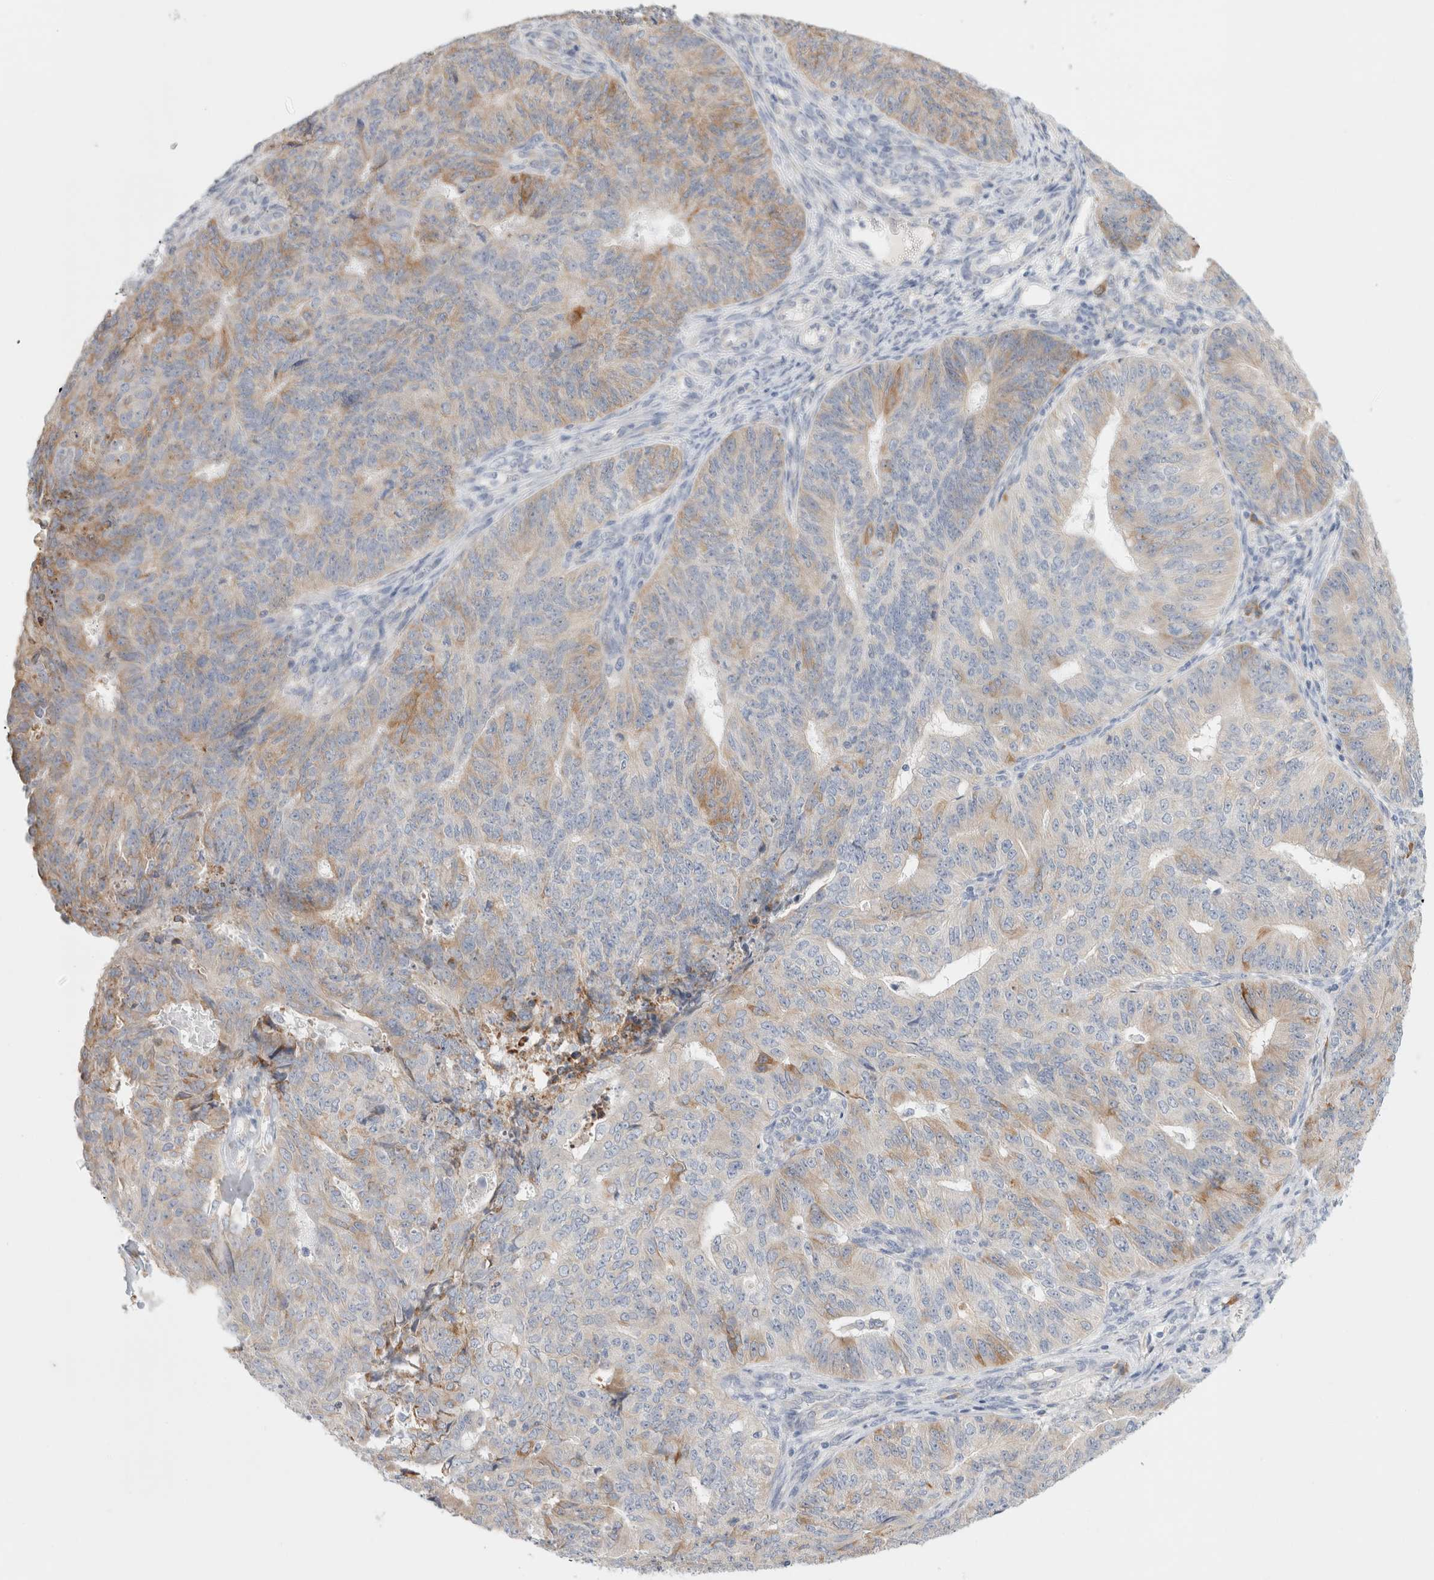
{"staining": {"intensity": "moderate", "quantity": "<25%", "location": "cytoplasmic/membranous"}, "tissue": "endometrial cancer", "cell_type": "Tumor cells", "image_type": "cancer", "snomed": [{"axis": "morphology", "description": "Adenocarcinoma, NOS"}, {"axis": "topography", "description": "Endometrium"}], "caption": "A histopathology image of endometrial cancer stained for a protein demonstrates moderate cytoplasmic/membranous brown staining in tumor cells.", "gene": "CSK", "patient": {"sex": "female", "age": 32}}